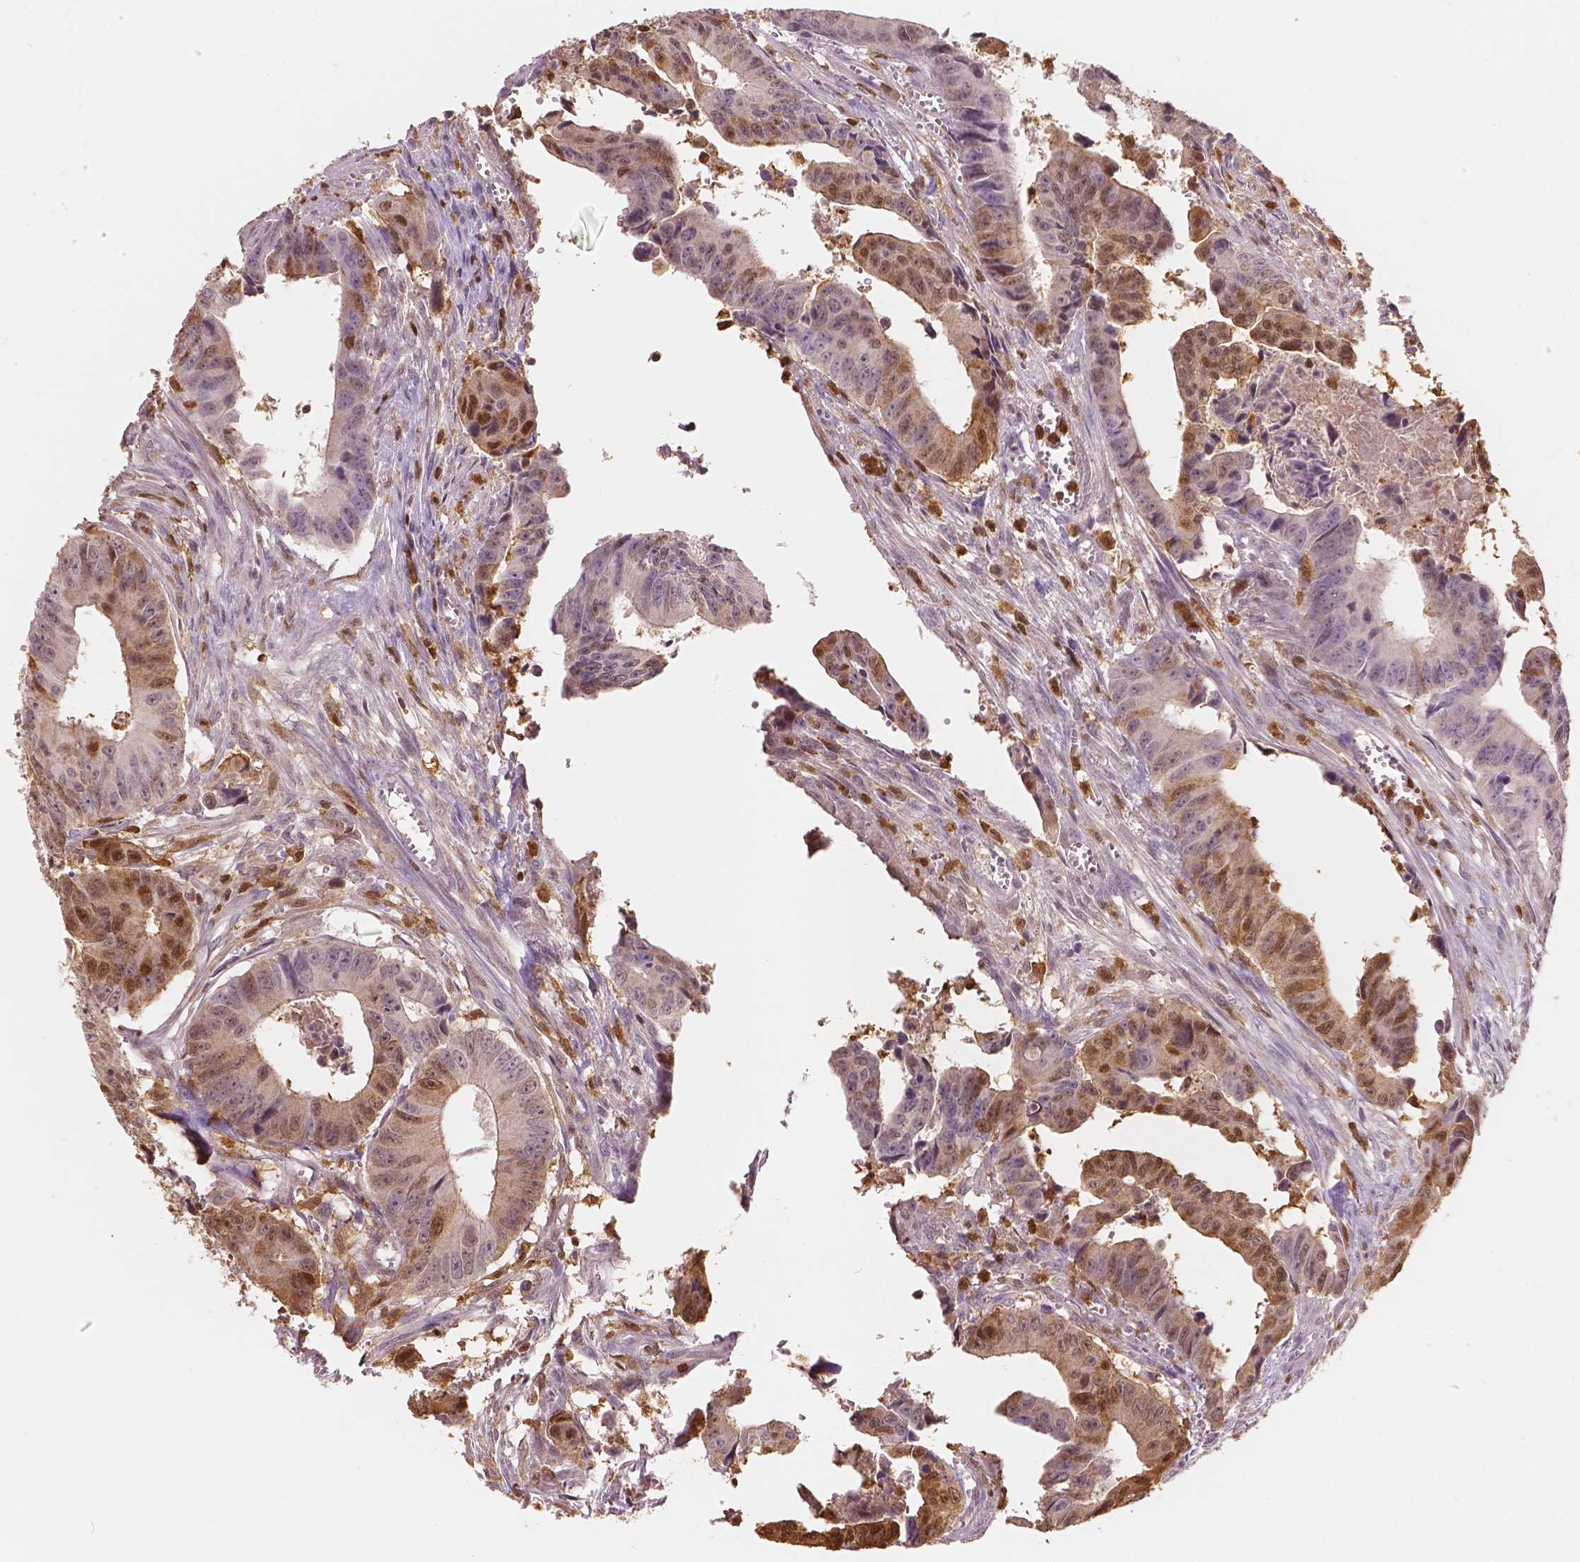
{"staining": {"intensity": "moderate", "quantity": "<25%", "location": "cytoplasmic/membranous,nuclear"}, "tissue": "colorectal cancer", "cell_type": "Tumor cells", "image_type": "cancer", "snomed": [{"axis": "morphology", "description": "Adenocarcinoma, NOS"}, {"axis": "topography", "description": "Colon"}], "caption": "The micrograph reveals staining of colorectal cancer, revealing moderate cytoplasmic/membranous and nuclear protein staining (brown color) within tumor cells.", "gene": "S100A4", "patient": {"sex": "female", "age": 87}}